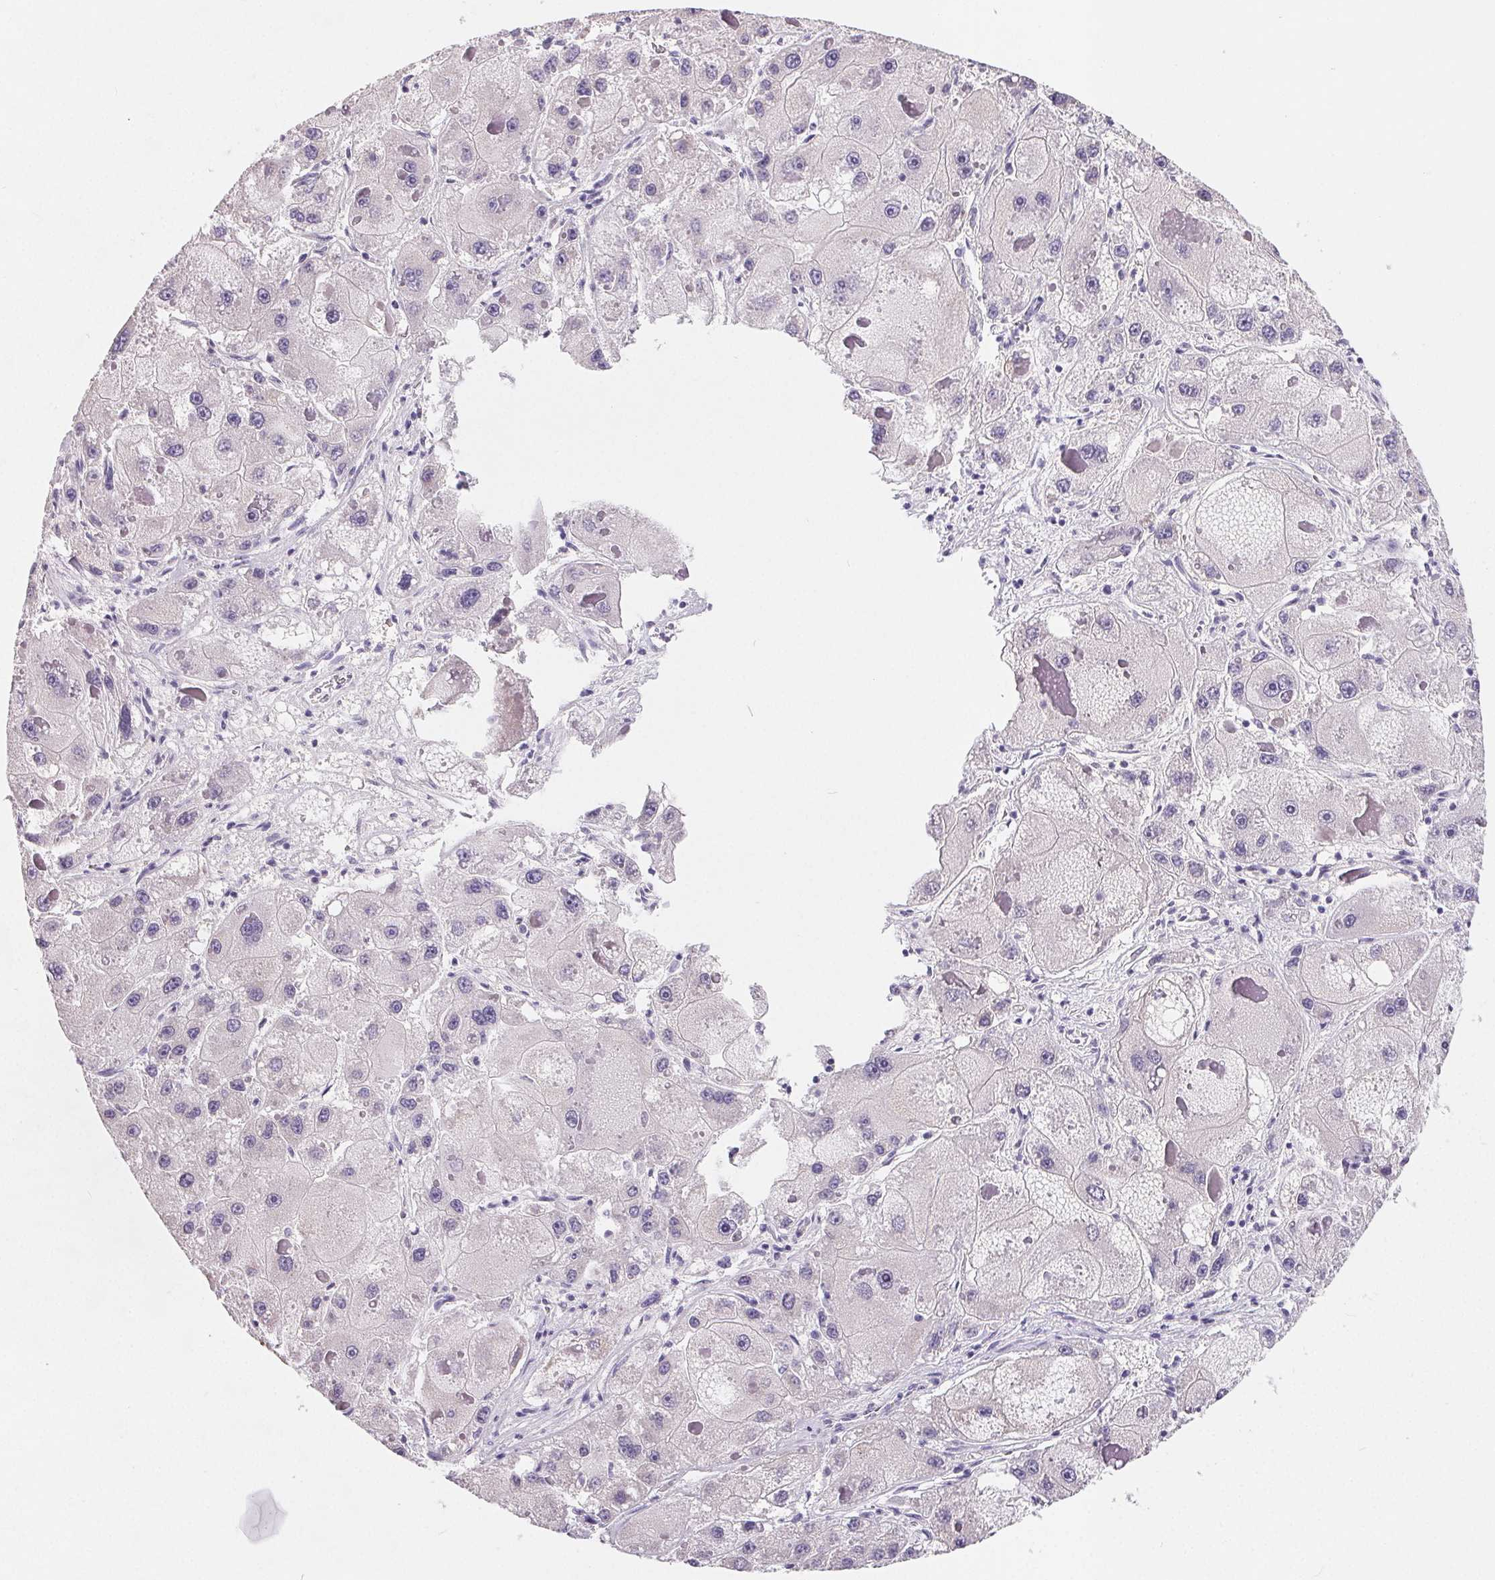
{"staining": {"intensity": "negative", "quantity": "none", "location": "none"}, "tissue": "liver cancer", "cell_type": "Tumor cells", "image_type": "cancer", "snomed": [{"axis": "morphology", "description": "Carcinoma, Hepatocellular, NOS"}, {"axis": "topography", "description": "Liver"}], "caption": "Protein analysis of liver cancer (hepatocellular carcinoma) shows no significant positivity in tumor cells.", "gene": "FDX1", "patient": {"sex": "female", "age": 73}}